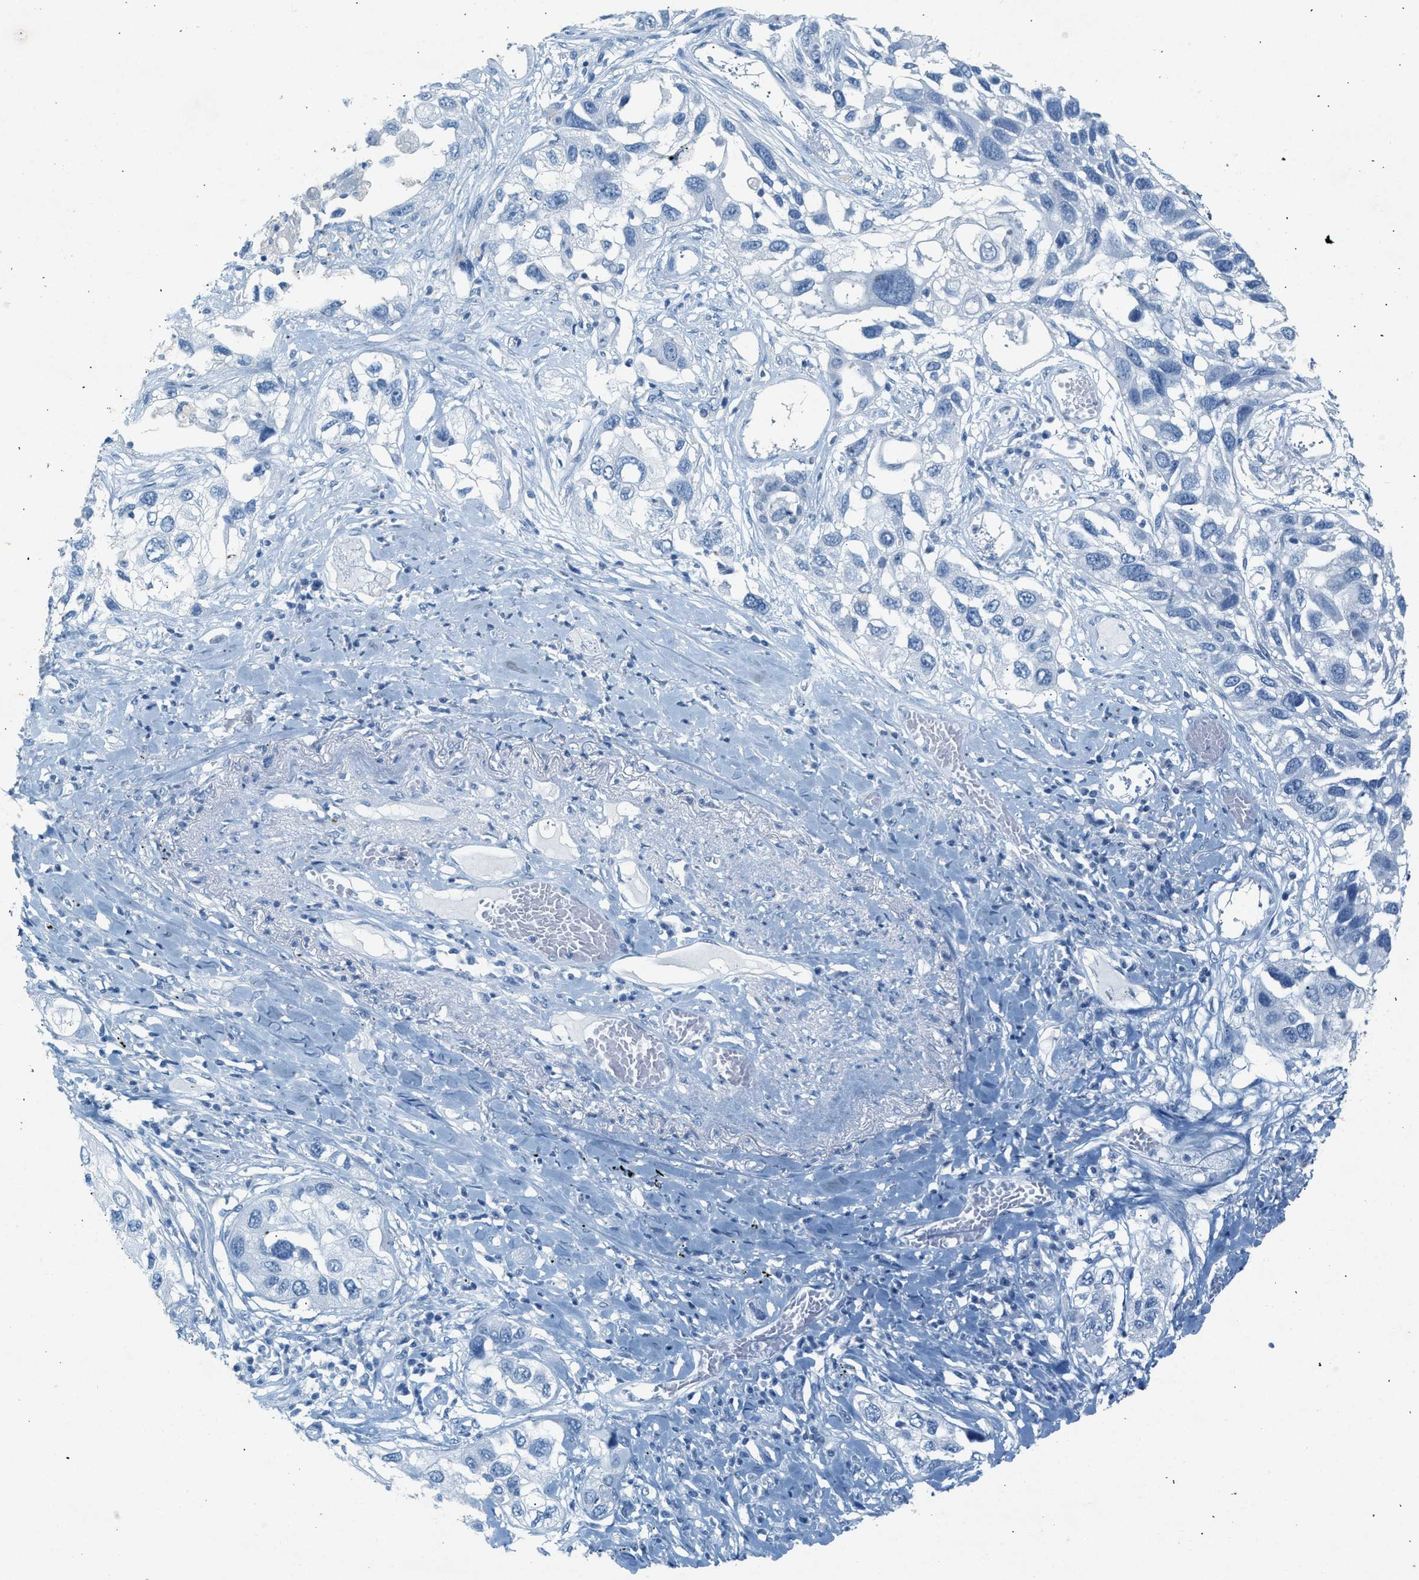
{"staining": {"intensity": "negative", "quantity": "none", "location": "none"}, "tissue": "lung cancer", "cell_type": "Tumor cells", "image_type": "cancer", "snomed": [{"axis": "morphology", "description": "Squamous cell carcinoma, NOS"}, {"axis": "topography", "description": "Lung"}], "caption": "Immunohistochemistry histopathology image of neoplastic tissue: human squamous cell carcinoma (lung) stained with DAB (3,3'-diaminobenzidine) demonstrates no significant protein expression in tumor cells. The staining was performed using DAB to visualize the protein expression in brown, while the nuclei were stained in blue with hematoxylin (Magnification: 20x).", "gene": "HHATL", "patient": {"sex": "male", "age": 71}}